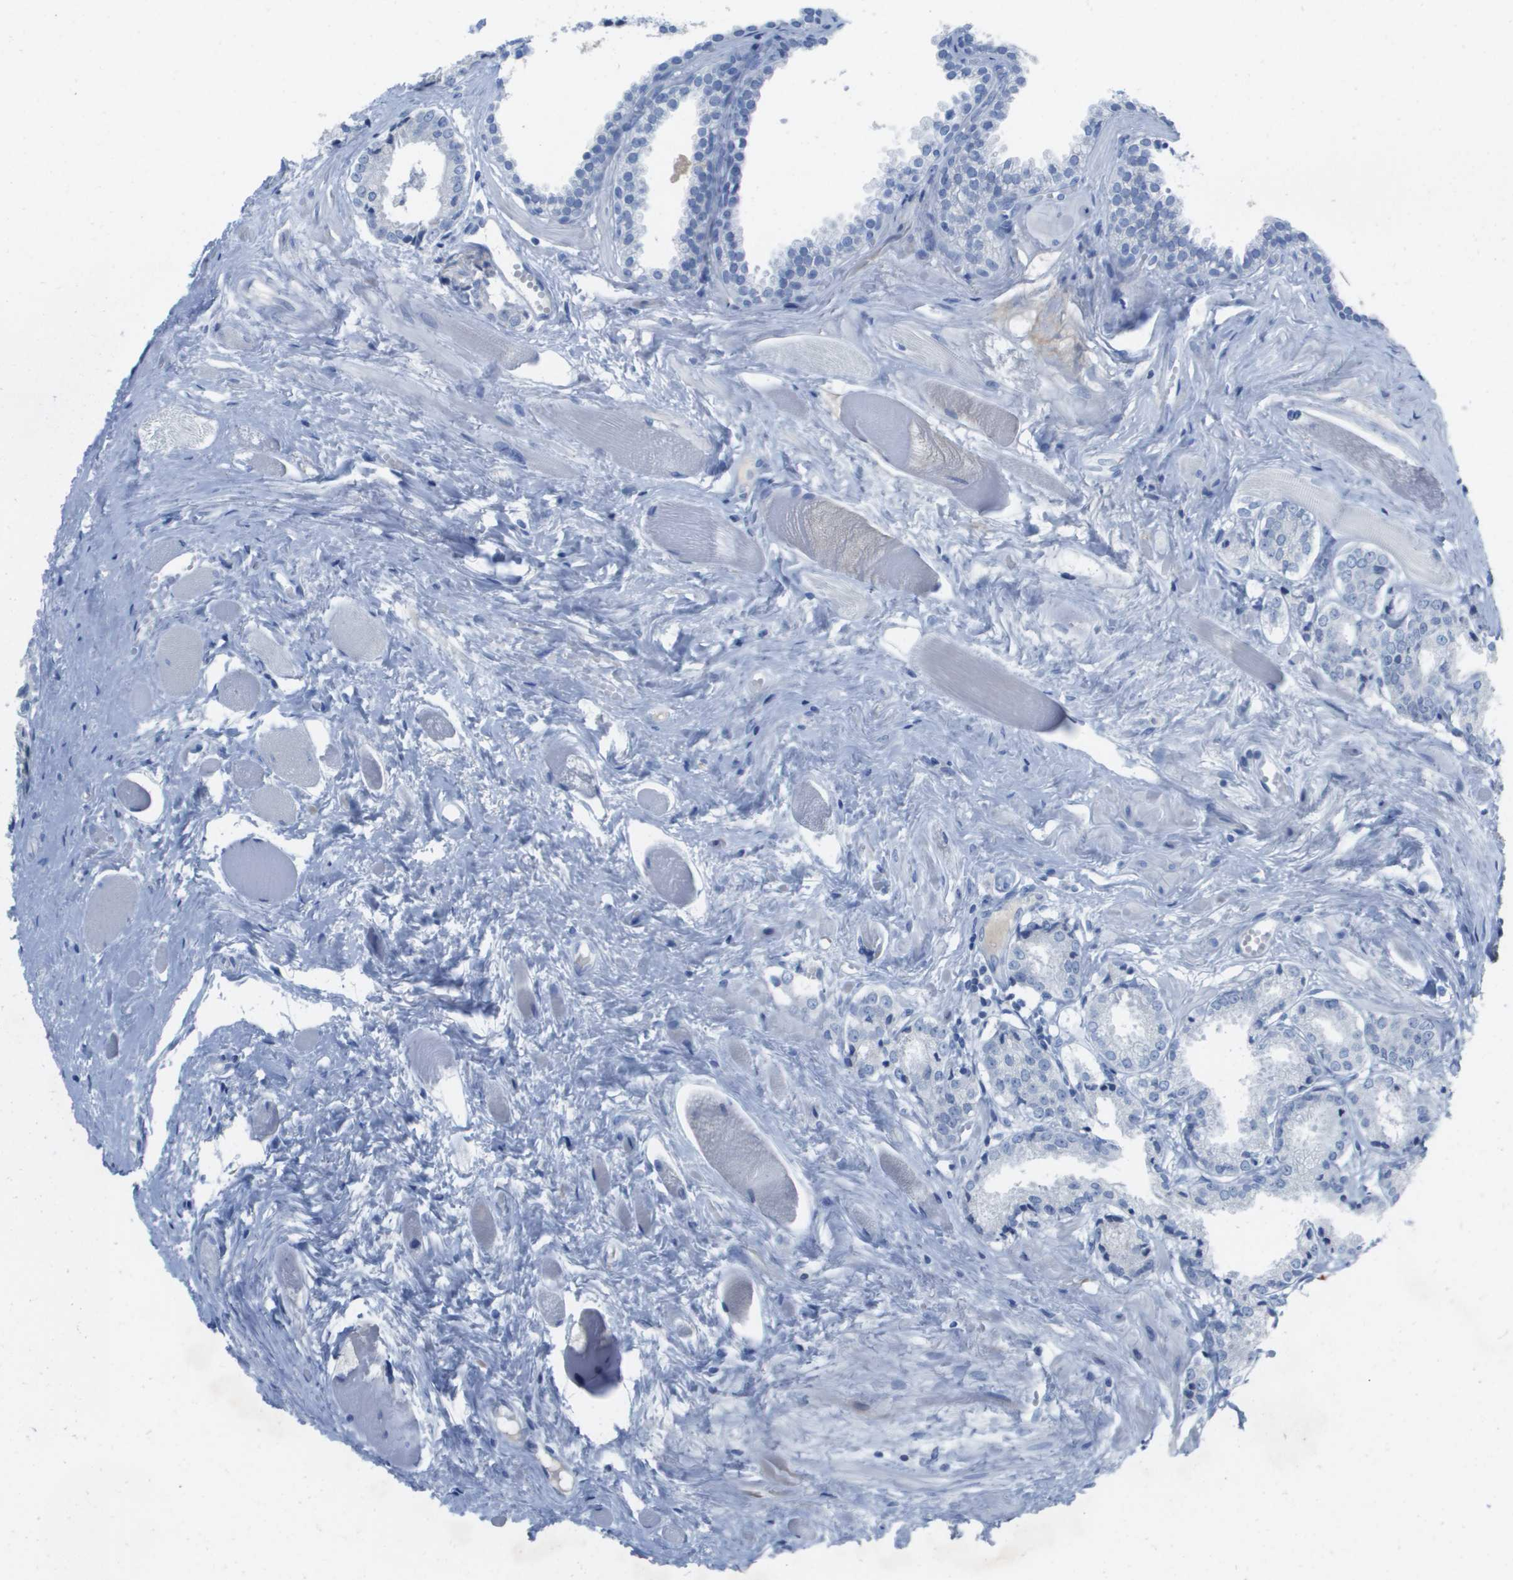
{"staining": {"intensity": "negative", "quantity": "none", "location": "none"}, "tissue": "prostate cancer", "cell_type": "Tumor cells", "image_type": "cancer", "snomed": [{"axis": "morphology", "description": "Adenocarcinoma, Low grade"}, {"axis": "topography", "description": "Prostate"}], "caption": "DAB immunohistochemical staining of human low-grade adenocarcinoma (prostate) demonstrates no significant expression in tumor cells.", "gene": "GPR18", "patient": {"sex": "male", "age": 53}}